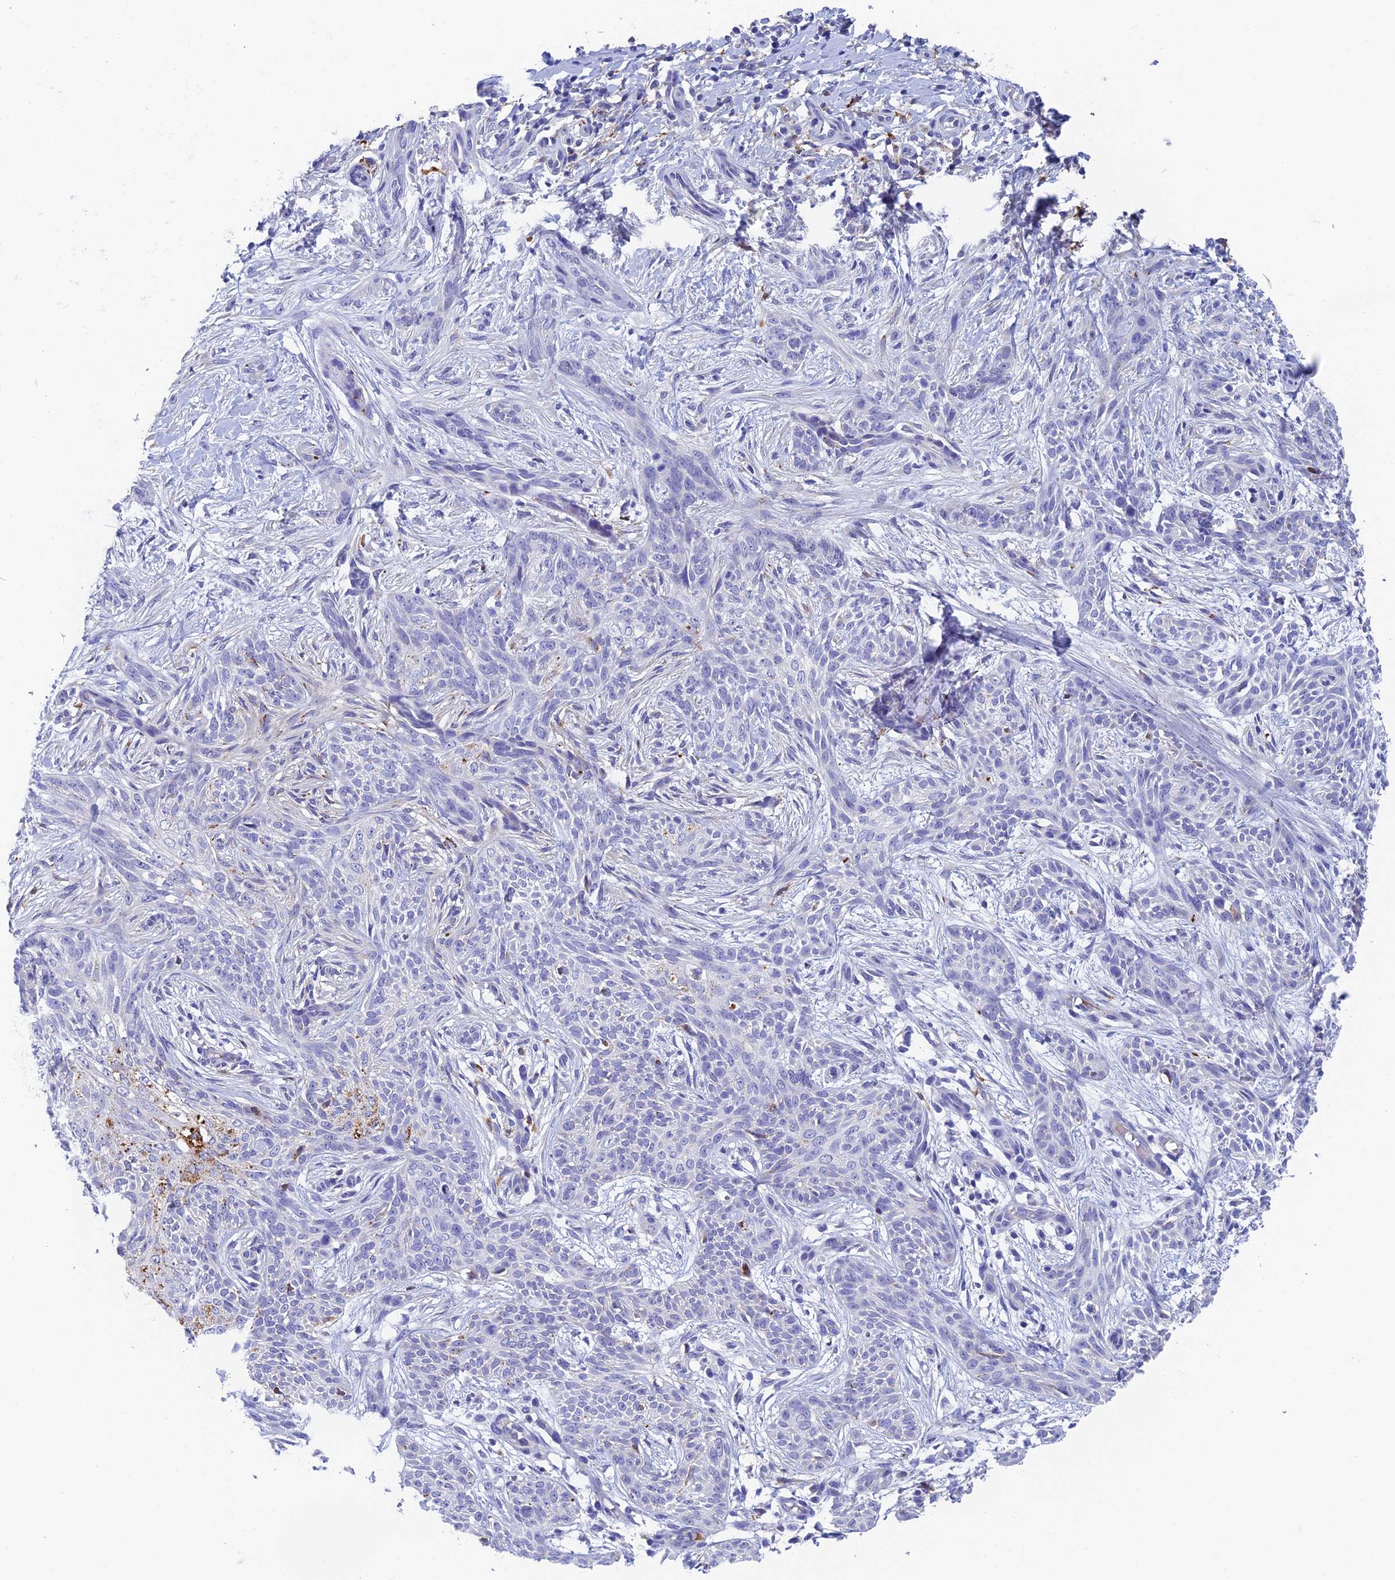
{"staining": {"intensity": "moderate", "quantity": "<25%", "location": "cytoplasmic/membranous"}, "tissue": "skin cancer", "cell_type": "Tumor cells", "image_type": "cancer", "snomed": [{"axis": "morphology", "description": "Basal cell carcinoma"}, {"axis": "topography", "description": "Skin"}], "caption": "The immunohistochemical stain labels moderate cytoplasmic/membranous positivity in tumor cells of skin cancer (basal cell carcinoma) tissue. (DAB = brown stain, brightfield microscopy at high magnification).", "gene": "ADAMTS13", "patient": {"sex": "female", "age": 82}}